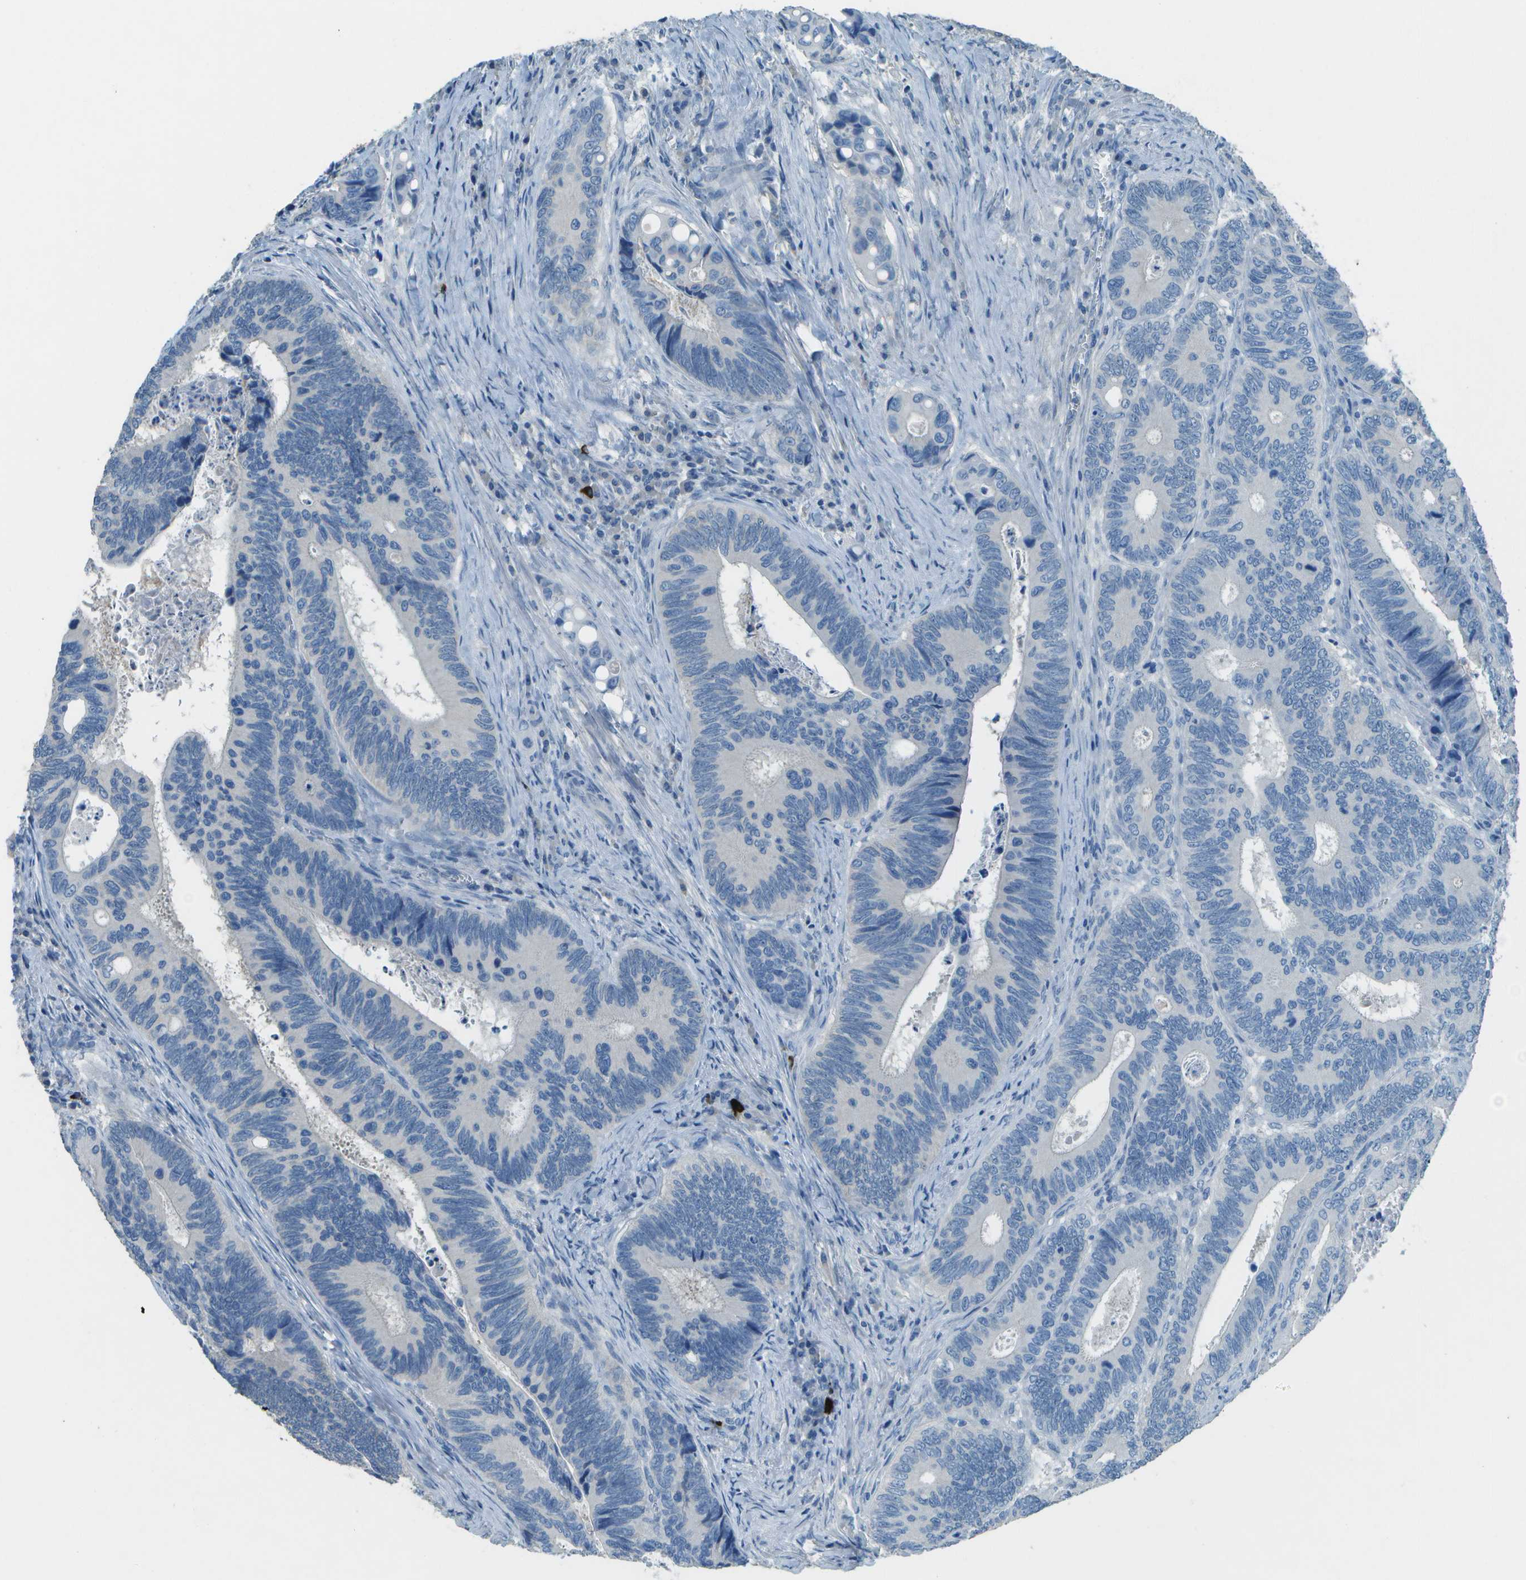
{"staining": {"intensity": "negative", "quantity": "none", "location": "none"}, "tissue": "colorectal cancer", "cell_type": "Tumor cells", "image_type": "cancer", "snomed": [{"axis": "morphology", "description": "Inflammation, NOS"}, {"axis": "morphology", "description": "Adenocarcinoma, NOS"}, {"axis": "topography", "description": "Colon"}], "caption": "This is an IHC photomicrograph of human colorectal cancer (adenocarcinoma). There is no staining in tumor cells.", "gene": "LGI2", "patient": {"sex": "male", "age": 72}}